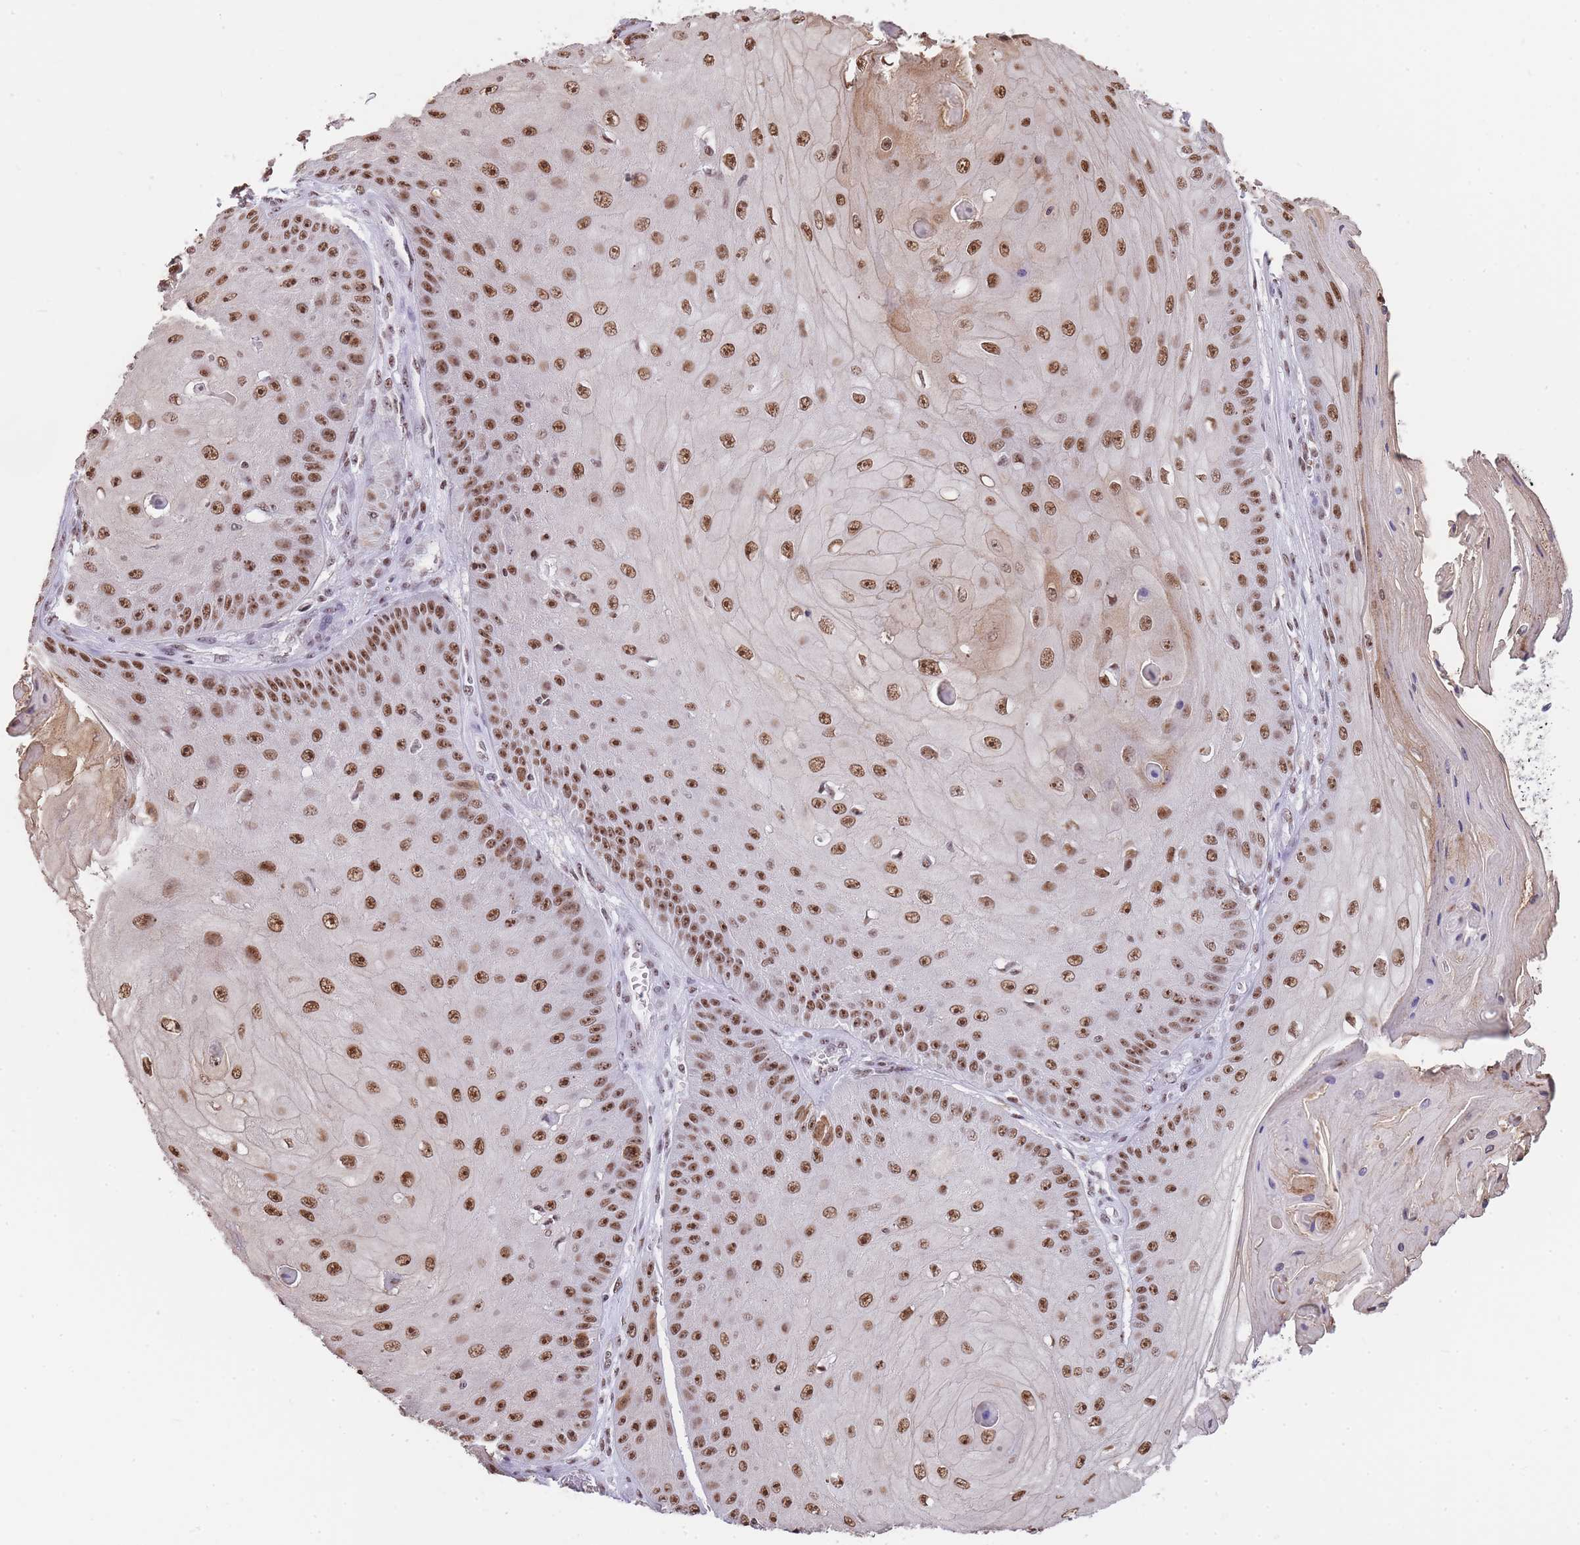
{"staining": {"intensity": "strong", "quantity": ">75%", "location": "nuclear"}, "tissue": "skin cancer", "cell_type": "Tumor cells", "image_type": "cancer", "snomed": [{"axis": "morphology", "description": "Squamous cell carcinoma, NOS"}, {"axis": "topography", "description": "Skin"}], "caption": "Immunohistochemical staining of human skin cancer (squamous cell carcinoma) shows high levels of strong nuclear expression in about >75% of tumor cells. The protein is shown in brown color, while the nuclei are stained blue.", "gene": "EVC2", "patient": {"sex": "male", "age": 70}}